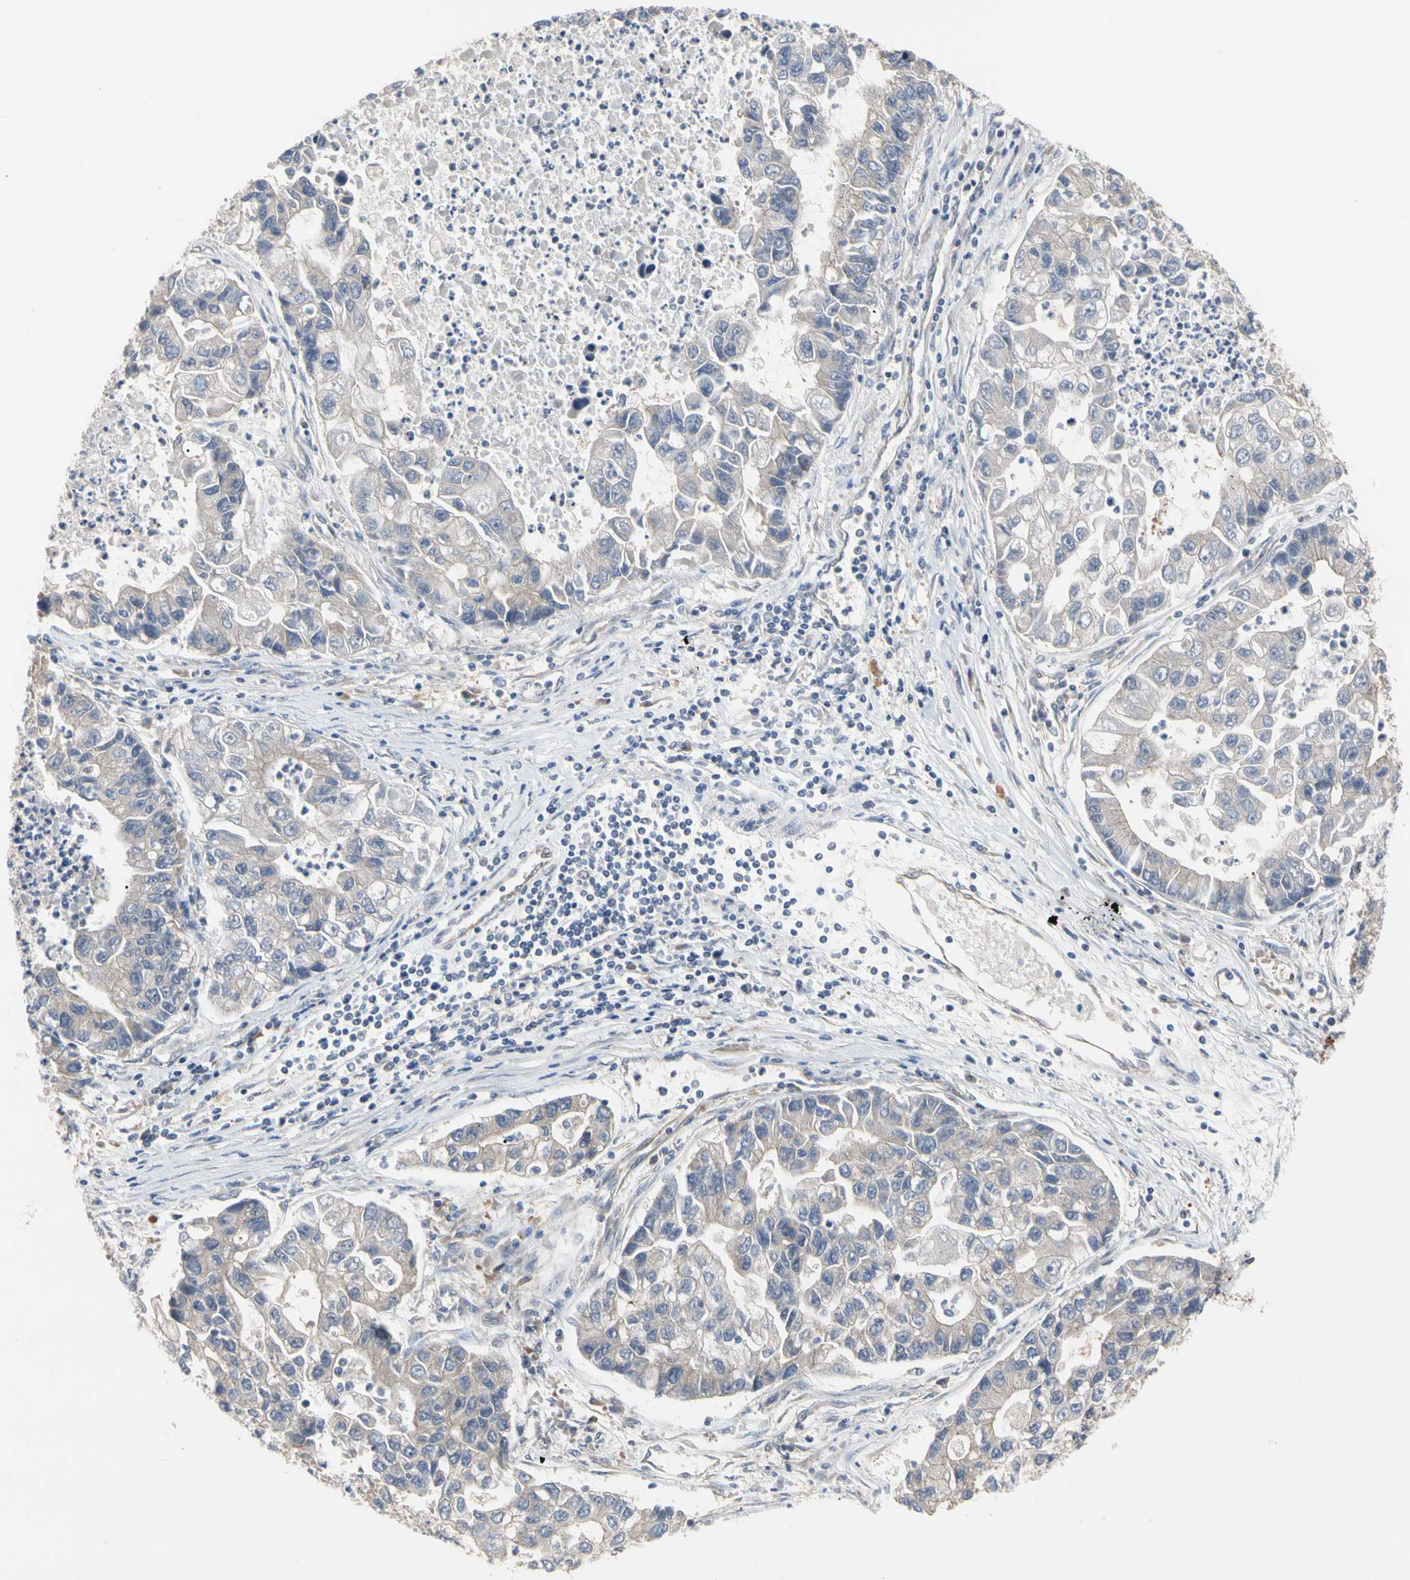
{"staining": {"intensity": "weak", "quantity": ">75%", "location": "cytoplasmic/membranous"}, "tissue": "lung cancer", "cell_type": "Tumor cells", "image_type": "cancer", "snomed": [{"axis": "morphology", "description": "Adenocarcinoma, NOS"}, {"axis": "topography", "description": "Lung"}], "caption": "Lung cancer stained for a protein (brown) demonstrates weak cytoplasmic/membranous positive positivity in approximately >75% of tumor cells.", "gene": "DPP8", "patient": {"sex": "female", "age": 51}}